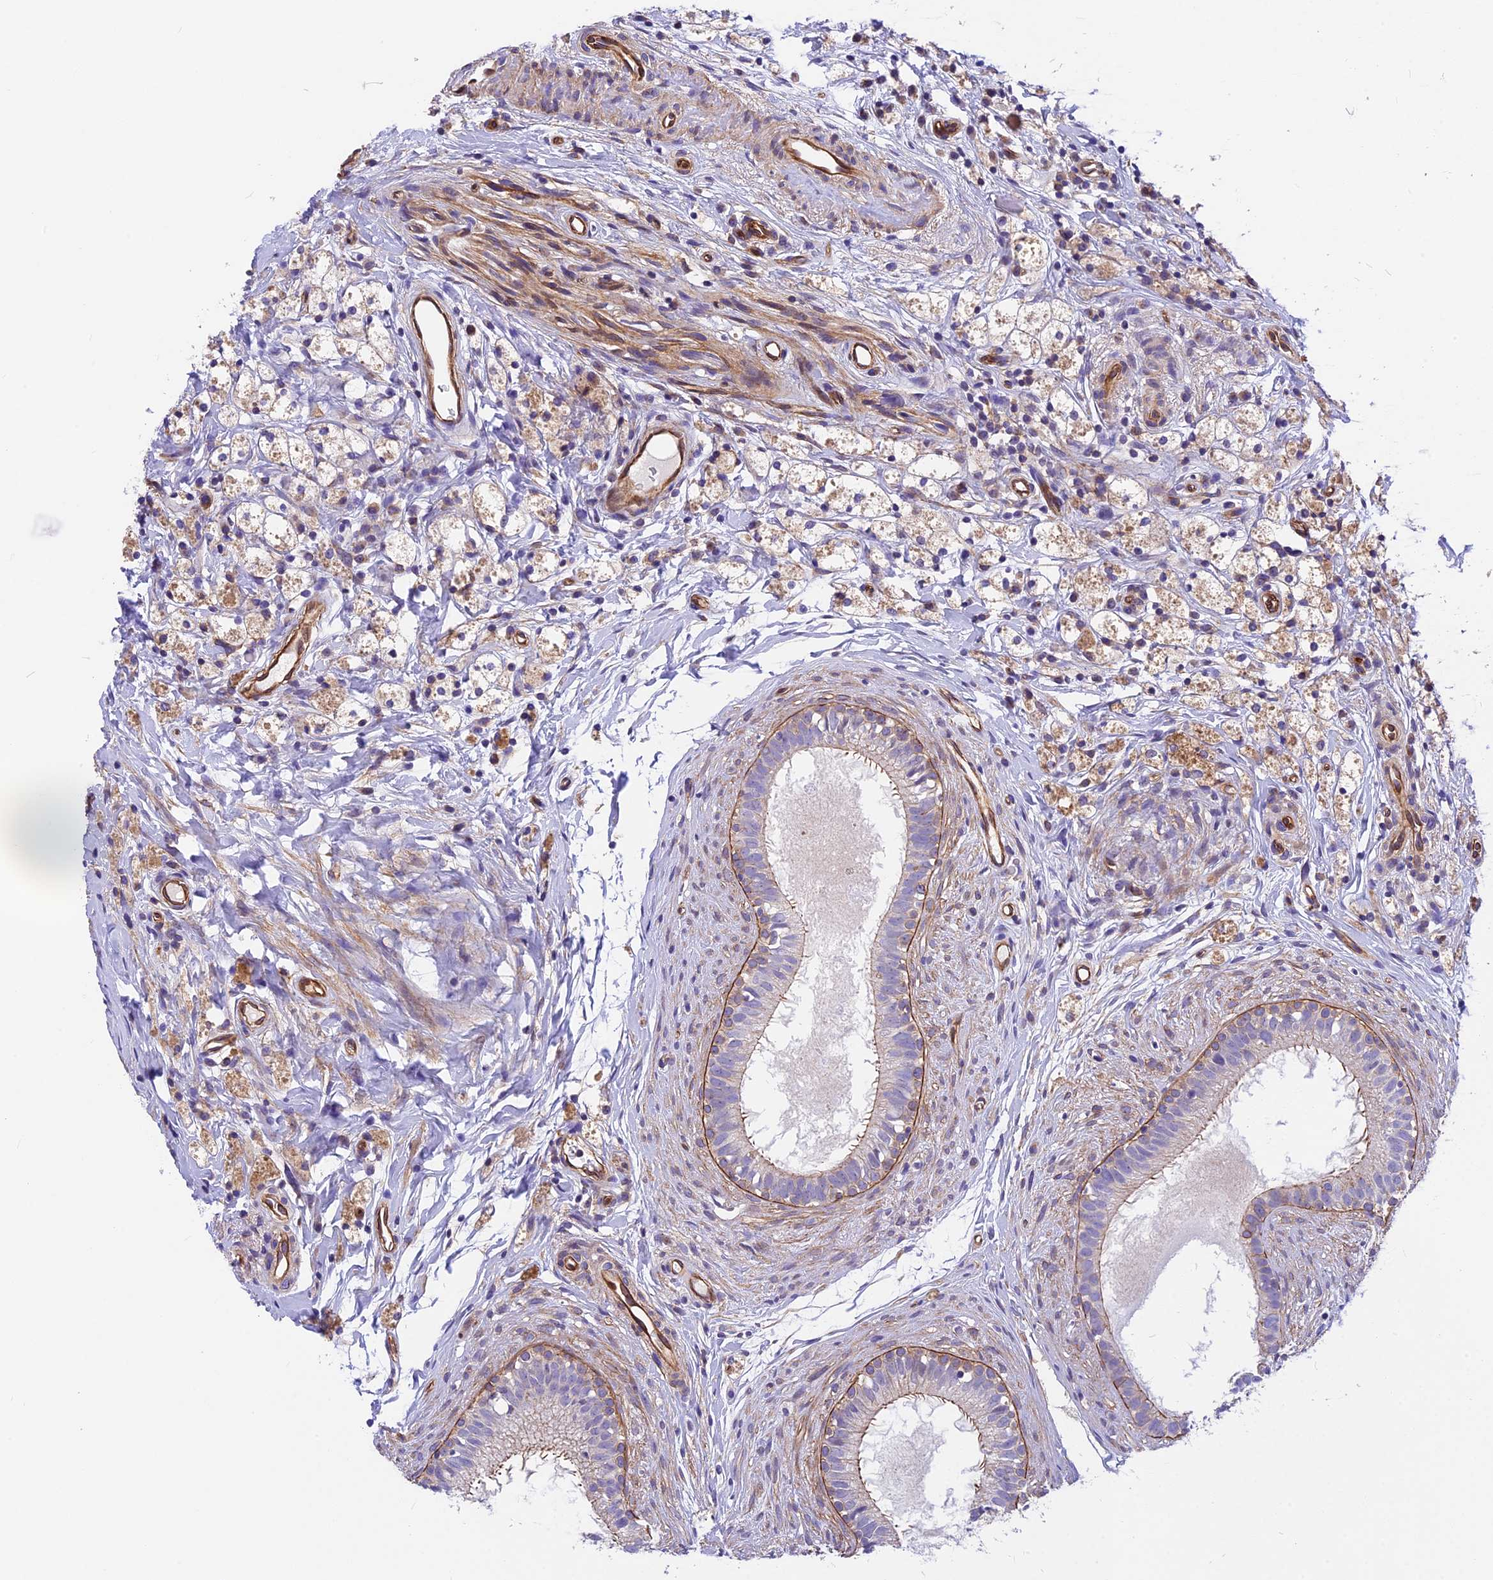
{"staining": {"intensity": "moderate", "quantity": "<25%", "location": "cytoplasmic/membranous"}, "tissue": "epididymis", "cell_type": "Glandular cells", "image_type": "normal", "snomed": [{"axis": "morphology", "description": "Normal tissue, NOS"}, {"axis": "topography", "description": "Epididymis"}], "caption": "This histopathology image displays immunohistochemistry (IHC) staining of unremarkable human epididymis, with low moderate cytoplasmic/membranous staining in approximately <25% of glandular cells.", "gene": "MED20", "patient": {"sex": "male", "age": 80}}